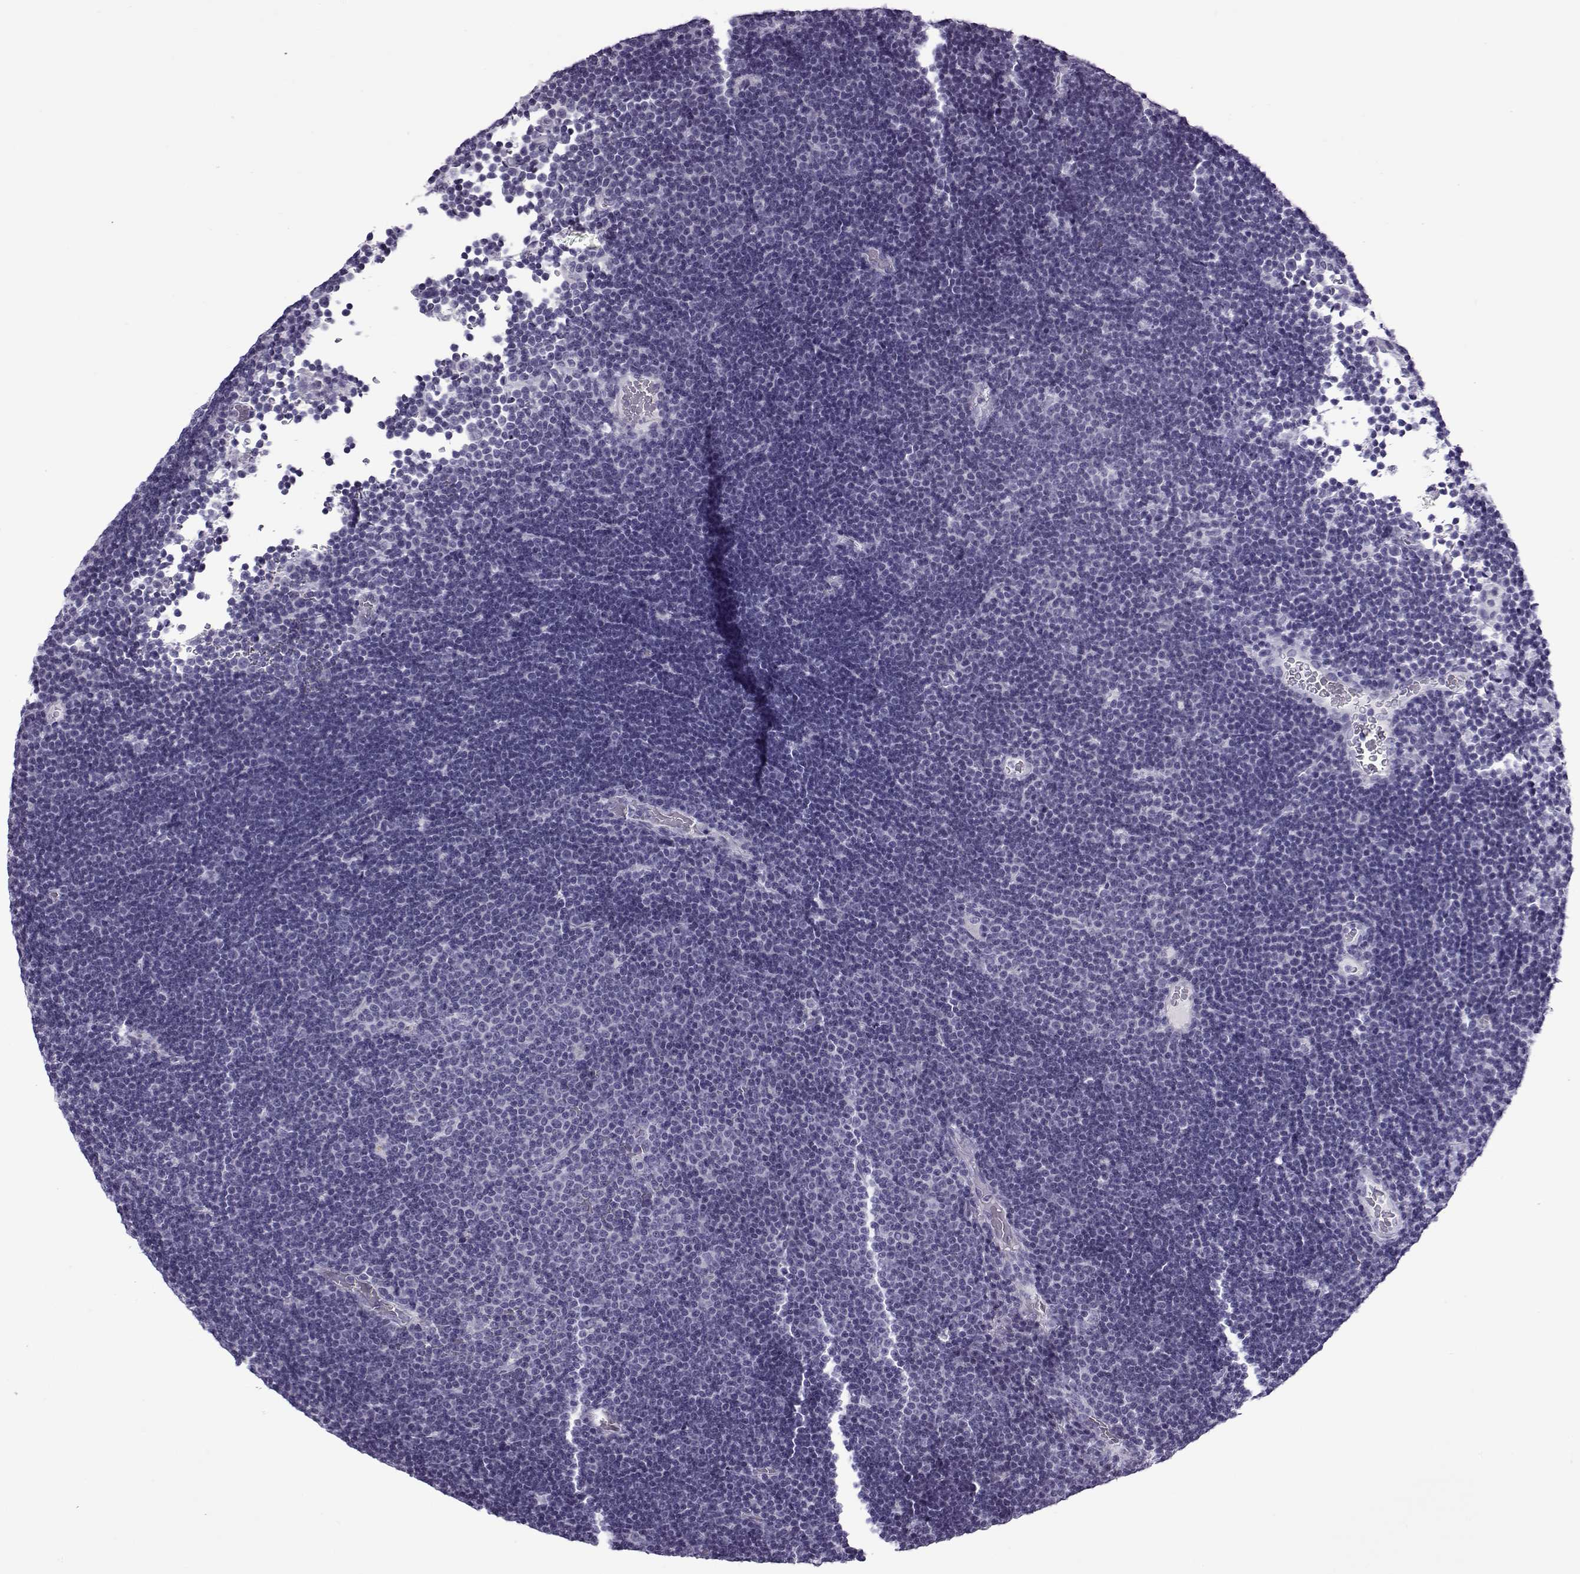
{"staining": {"intensity": "negative", "quantity": "none", "location": "none"}, "tissue": "lymphoma", "cell_type": "Tumor cells", "image_type": "cancer", "snomed": [{"axis": "morphology", "description": "Malignant lymphoma, non-Hodgkin's type, Low grade"}, {"axis": "topography", "description": "Brain"}], "caption": "An image of human lymphoma is negative for staining in tumor cells.", "gene": "OIP5", "patient": {"sex": "female", "age": 66}}